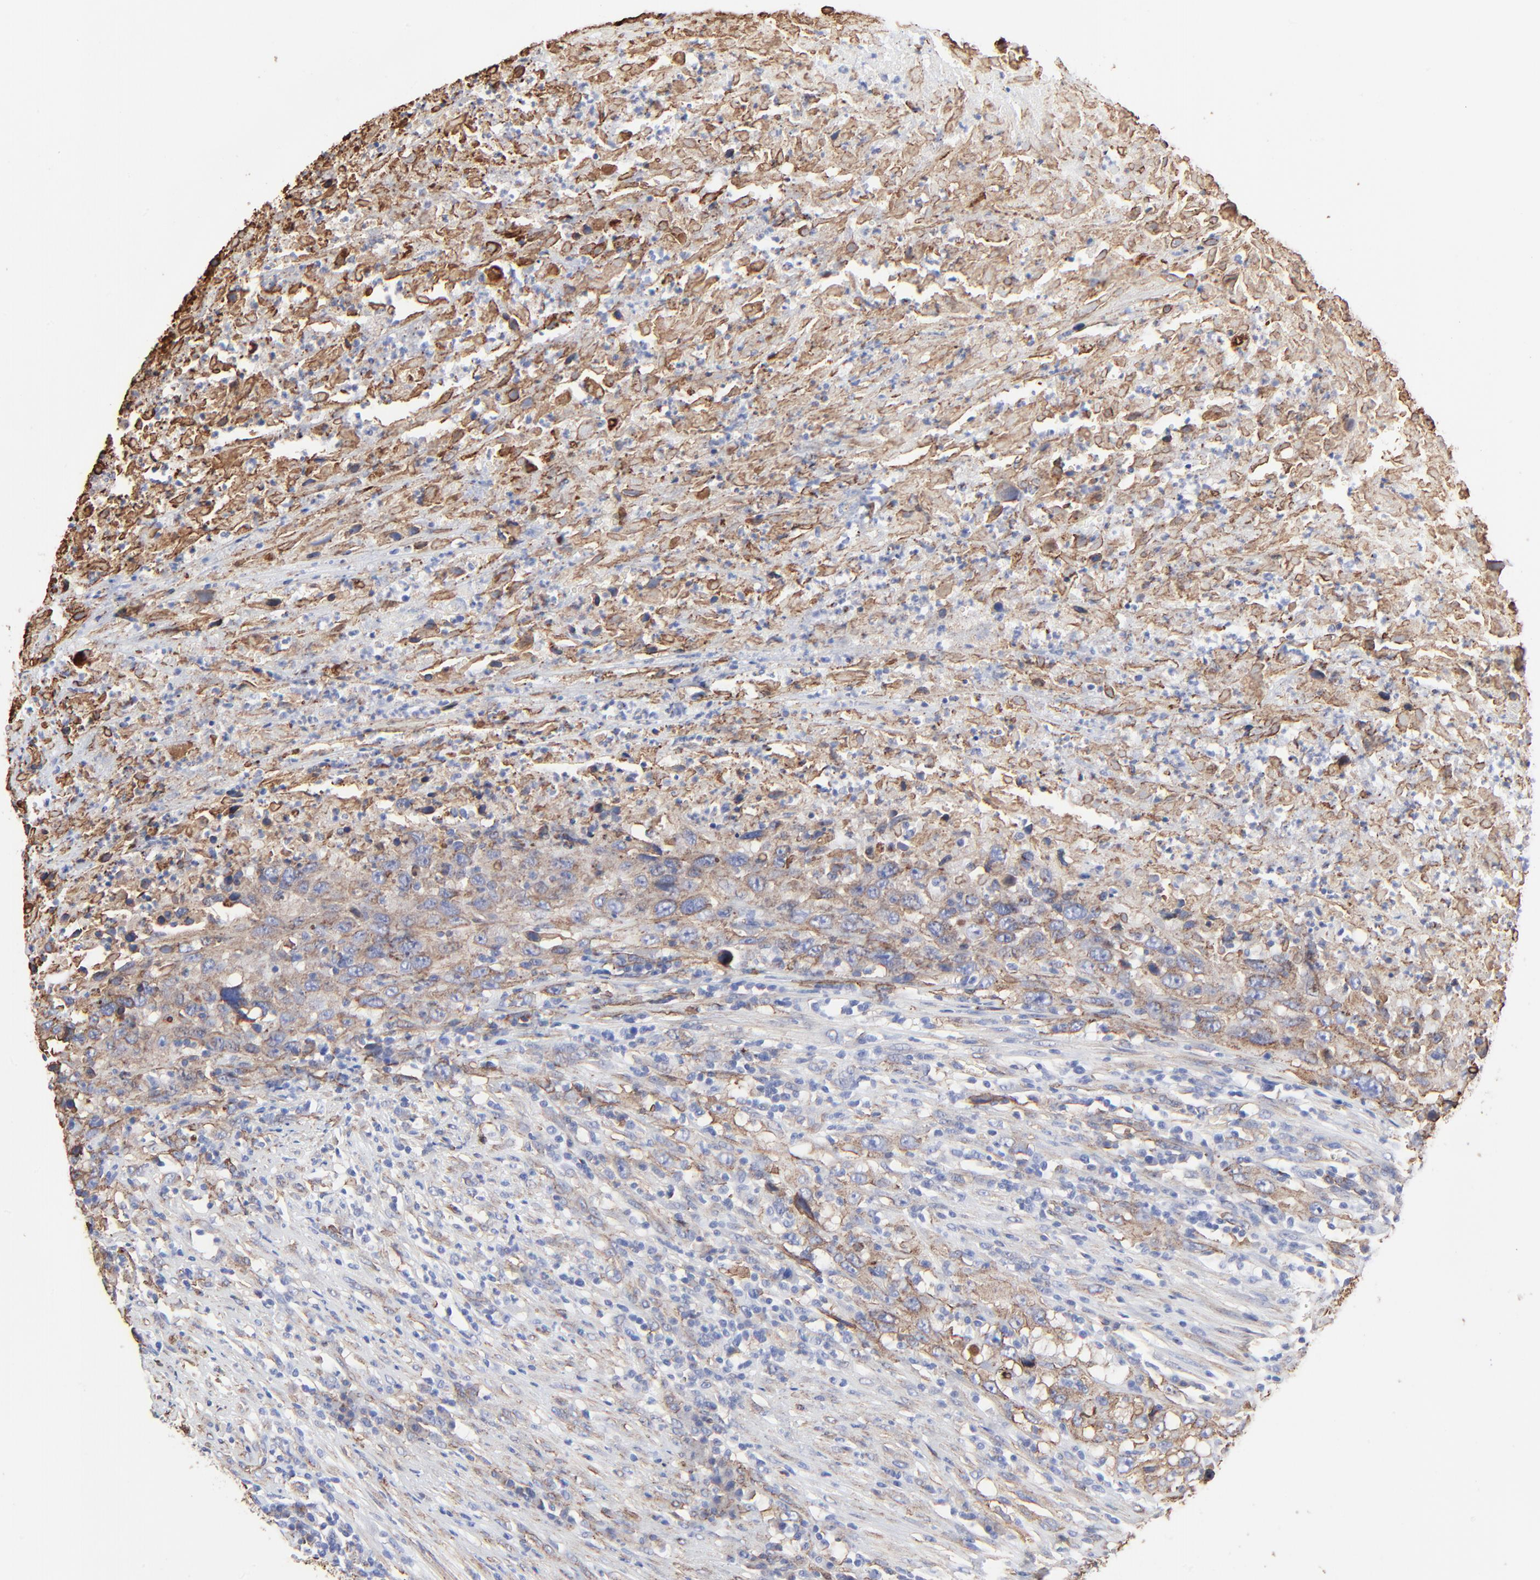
{"staining": {"intensity": "moderate", "quantity": ">75%", "location": "cytoplasmic/membranous"}, "tissue": "urothelial cancer", "cell_type": "Tumor cells", "image_type": "cancer", "snomed": [{"axis": "morphology", "description": "Urothelial carcinoma, High grade"}, {"axis": "topography", "description": "Urinary bladder"}], "caption": "A brown stain shows moderate cytoplasmic/membranous positivity of a protein in urothelial cancer tumor cells.", "gene": "CAV1", "patient": {"sex": "male", "age": 61}}